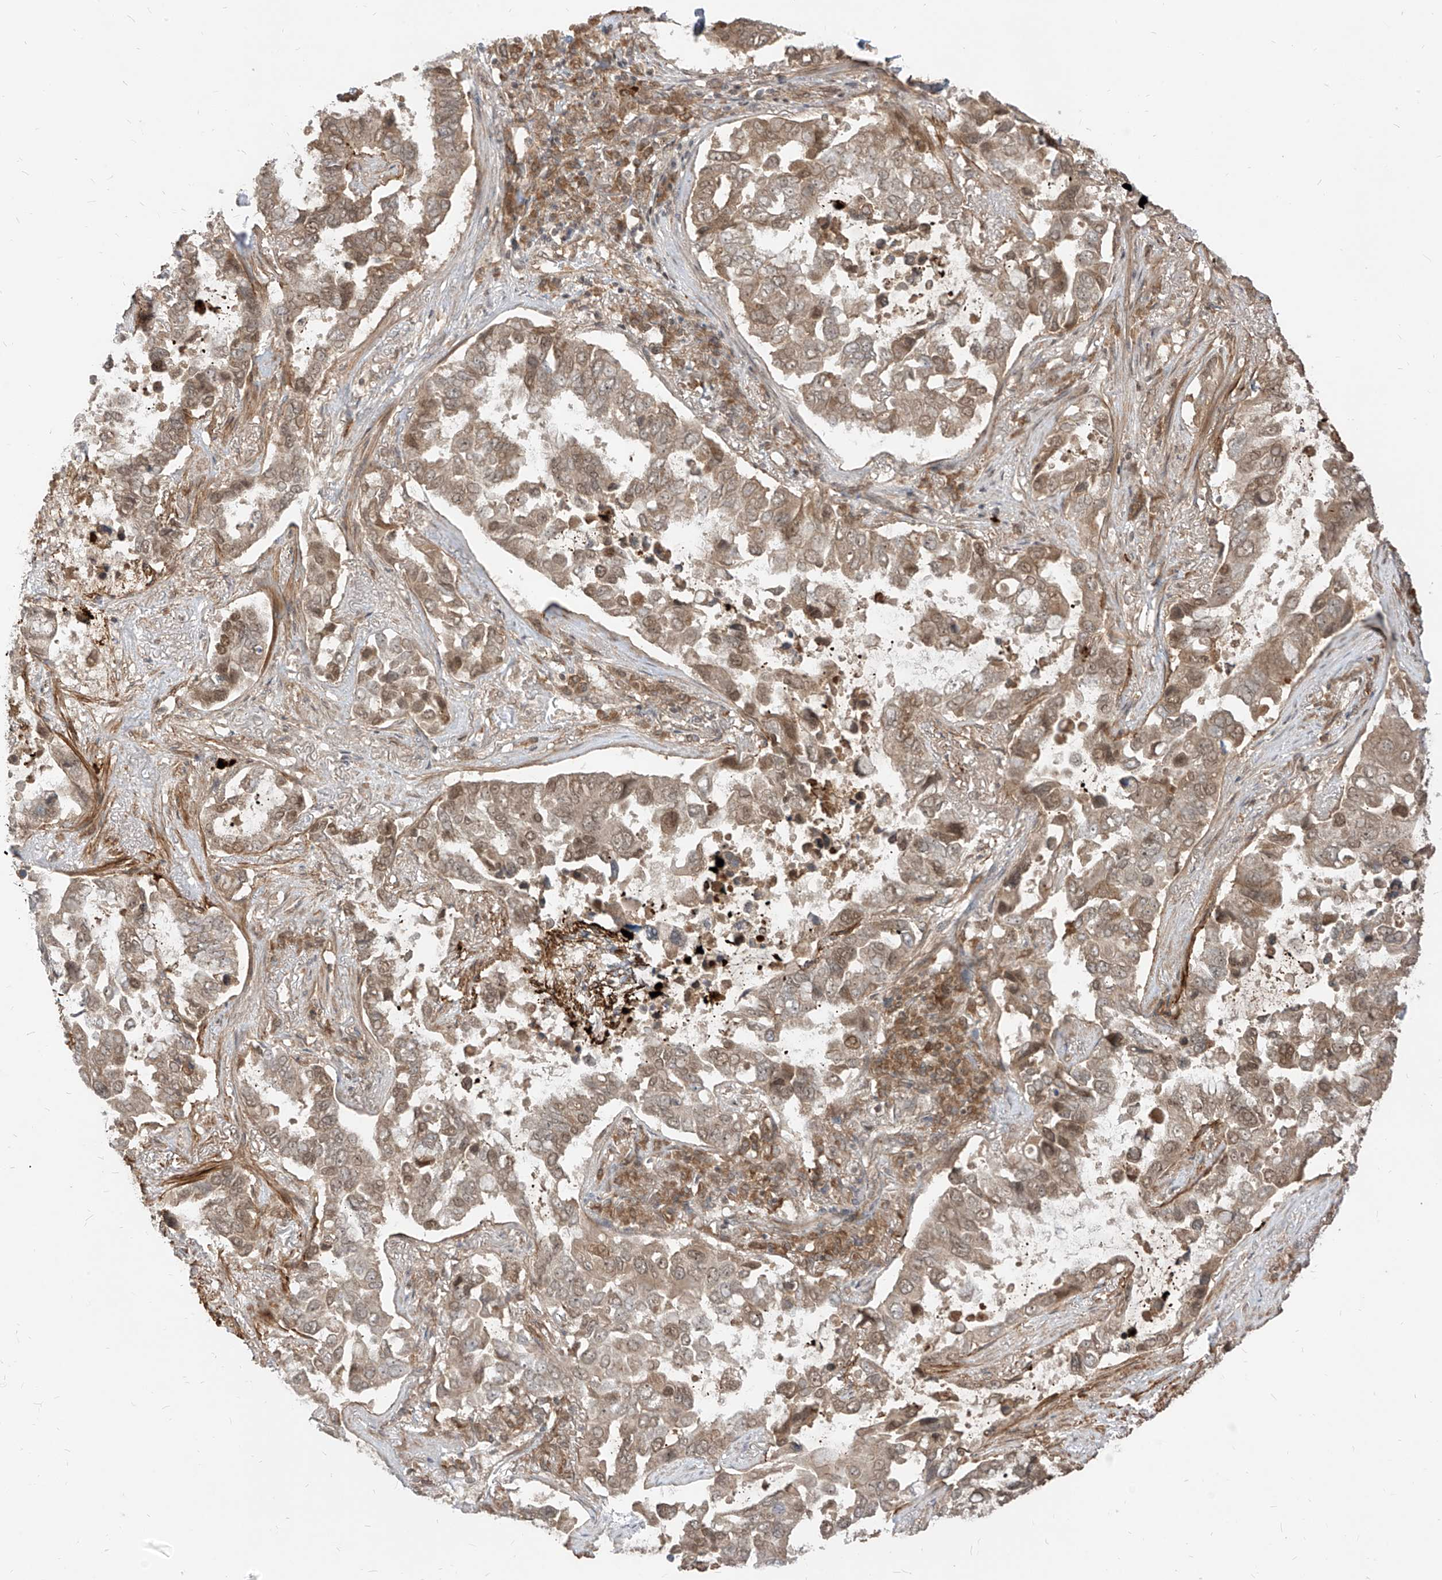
{"staining": {"intensity": "weak", "quantity": ">75%", "location": "cytoplasmic/membranous,nuclear"}, "tissue": "lung cancer", "cell_type": "Tumor cells", "image_type": "cancer", "snomed": [{"axis": "morphology", "description": "Squamous cell carcinoma, NOS"}, {"axis": "topography", "description": "Lung"}], "caption": "The immunohistochemical stain labels weak cytoplasmic/membranous and nuclear staining in tumor cells of lung cancer tissue.", "gene": "LCOR", "patient": {"sex": "male", "age": 66}}